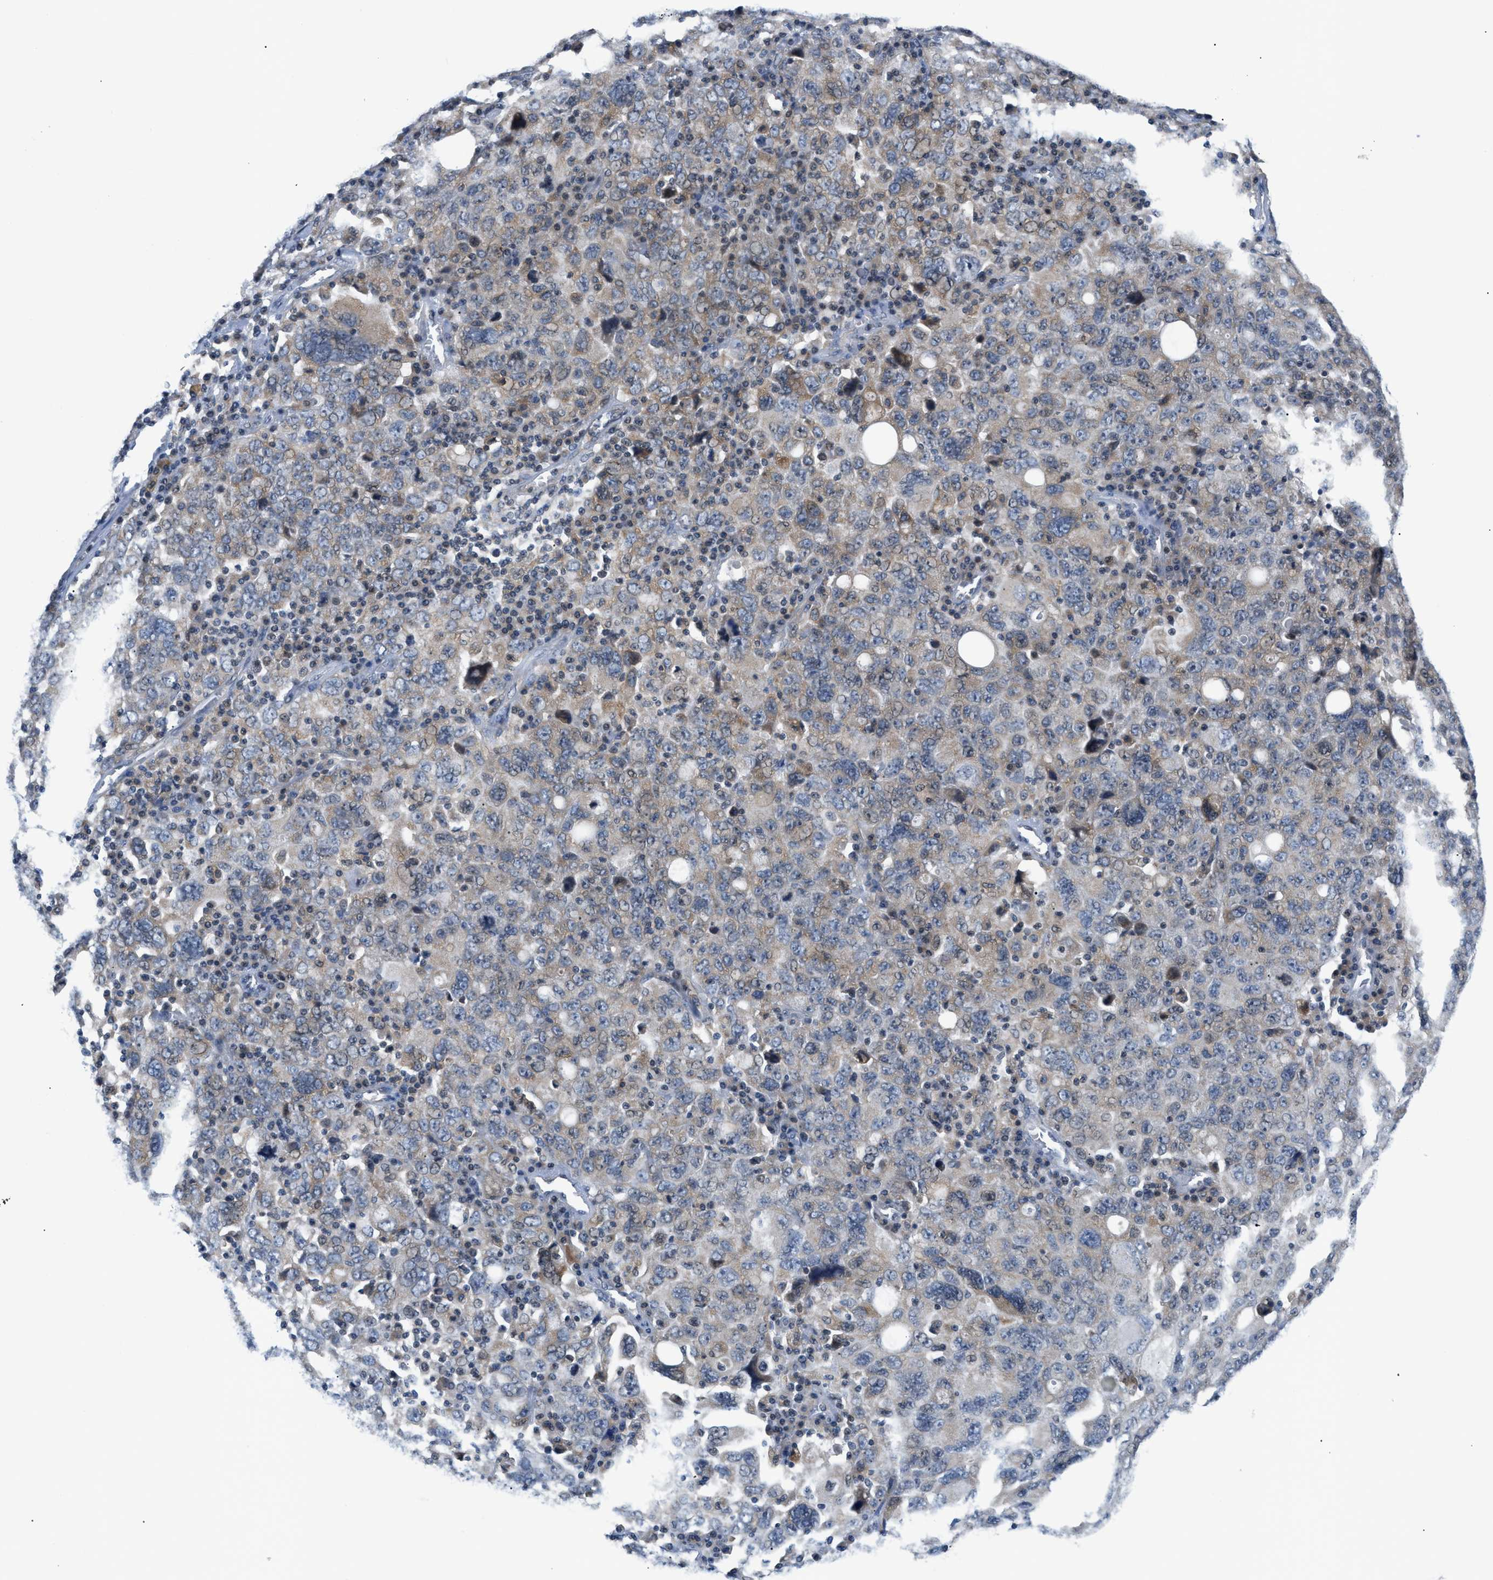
{"staining": {"intensity": "moderate", "quantity": ">75%", "location": "cytoplasmic/membranous,nuclear"}, "tissue": "ovarian cancer", "cell_type": "Tumor cells", "image_type": "cancer", "snomed": [{"axis": "morphology", "description": "Carcinoma, endometroid"}, {"axis": "topography", "description": "Ovary"}], "caption": "Ovarian cancer stained with a protein marker exhibits moderate staining in tumor cells.", "gene": "FDCSP", "patient": {"sex": "female", "age": 62}}